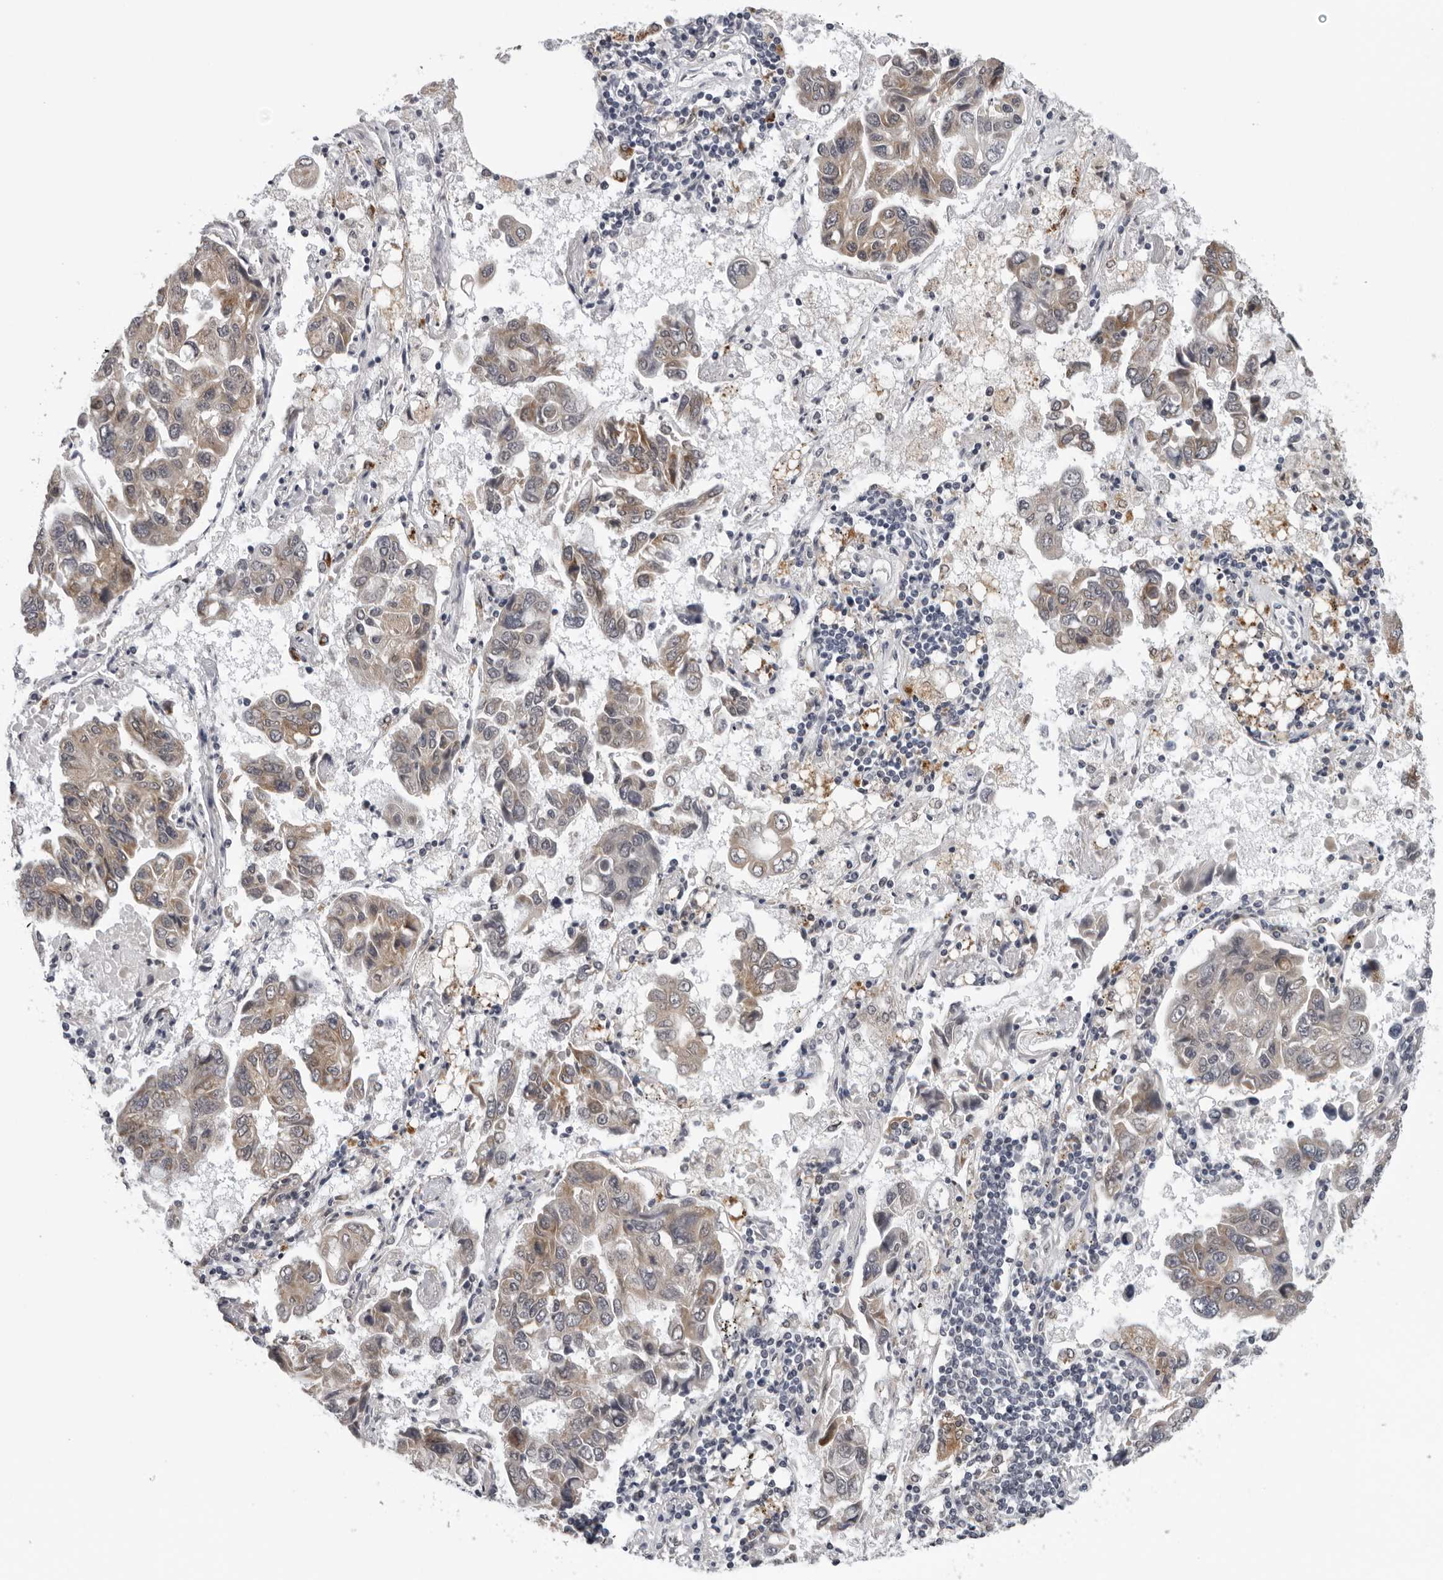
{"staining": {"intensity": "weak", "quantity": "25%-75%", "location": "cytoplasmic/membranous"}, "tissue": "lung cancer", "cell_type": "Tumor cells", "image_type": "cancer", "snomed": [{"axis": "morphology", "description": "Adenocarcinoma, NOS"}, {"axis": "topography", "description": "Lung"}], "caption": "A high-resolution micrograph shows immunohistochemistry staining of lung cancer (adenocarcinoma), which reveals weak cytoplasmic/membranous staining in approximately 25%-75% of tumor cells.", "gene": "CPT2", "patient": {"sex": "male", "age": 64}}